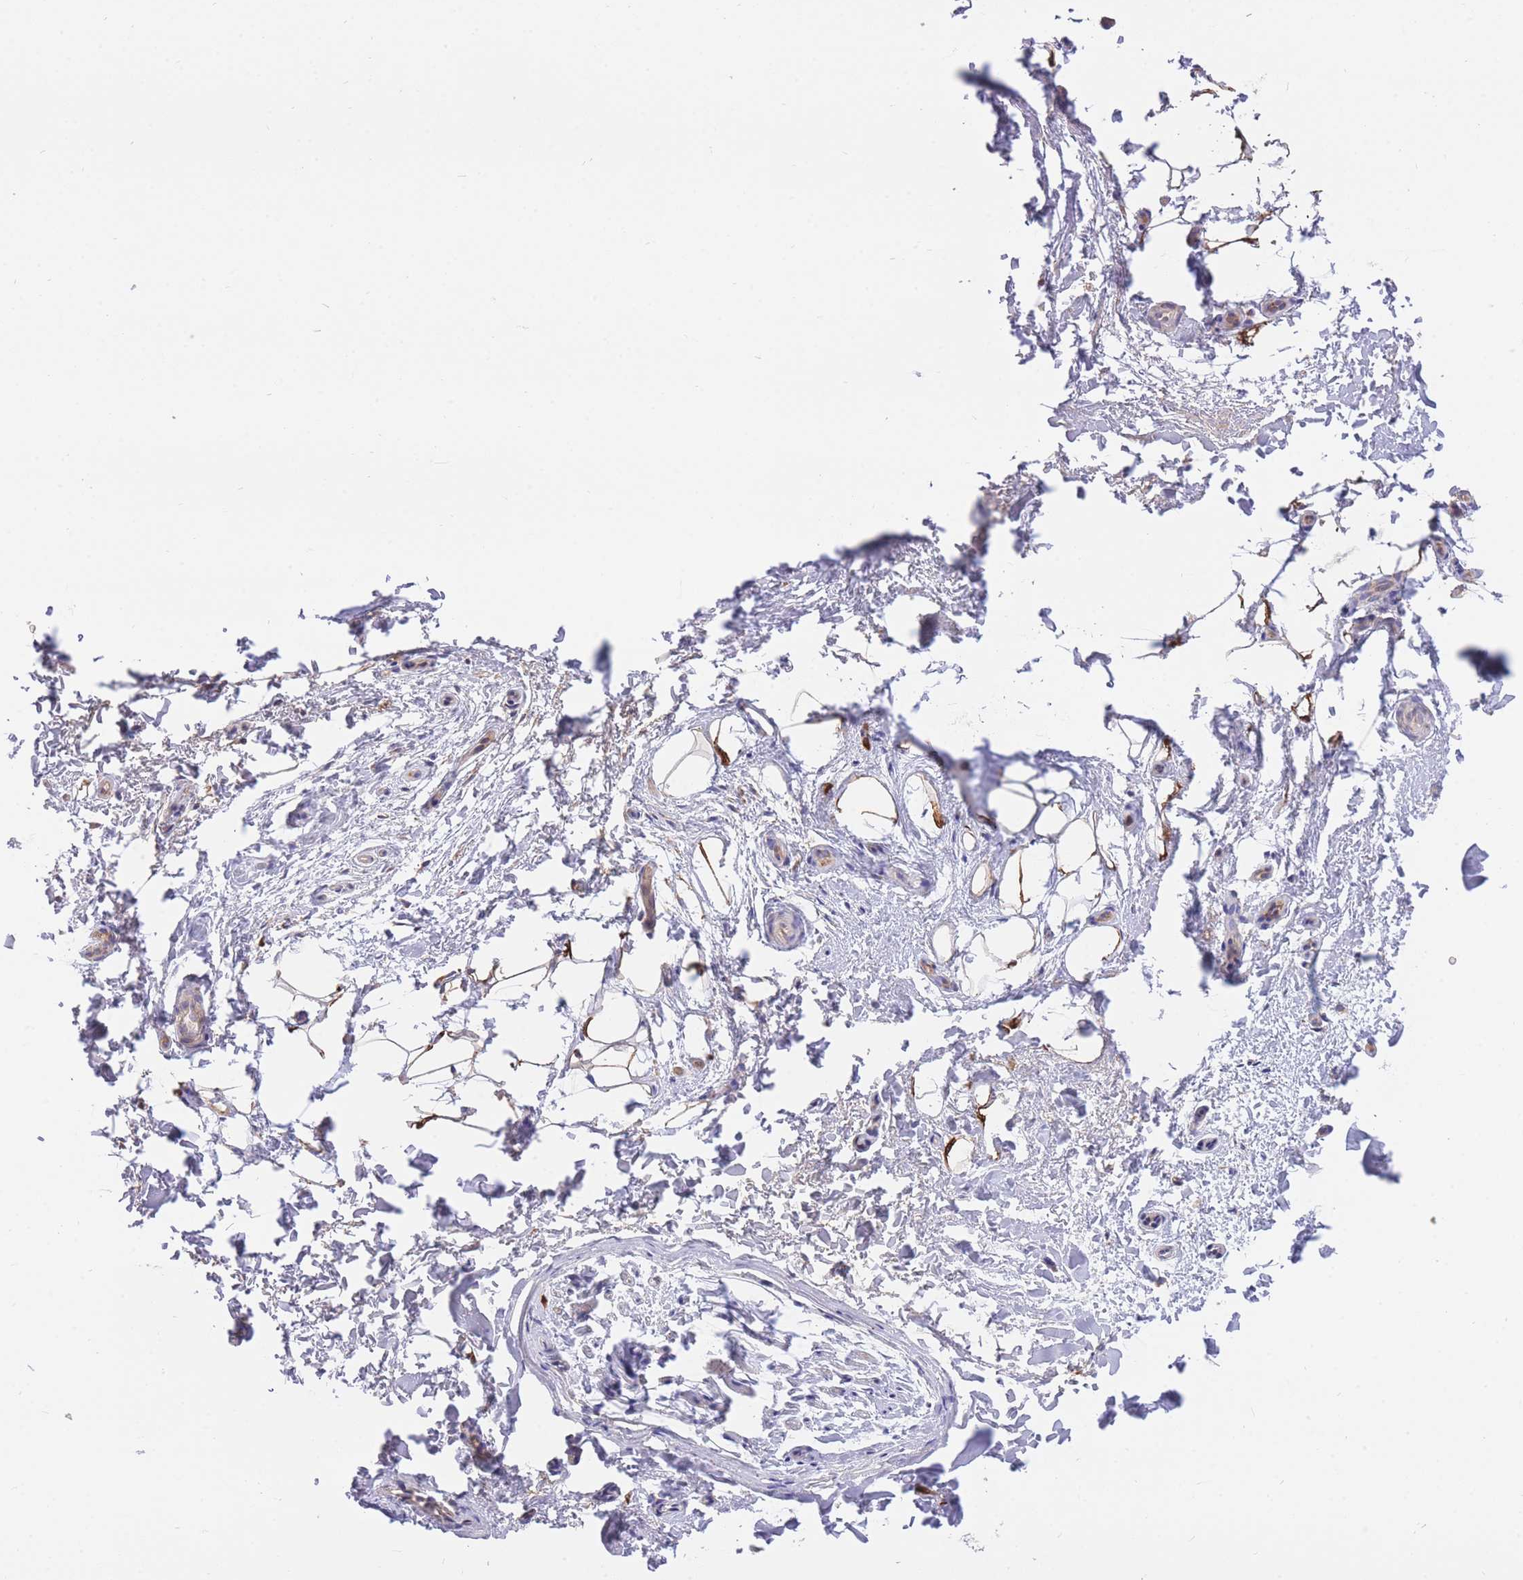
{"staining": {"intensity": "moderate", "quantity": "<25%", "location": "cytoplasmic/membranous"}, "tissue": "adipose tissue", "cell_type": "Adipocytes", "image_type": "normal", "snomed": [{"axis": "morphology", "description": "Normal tissue, NOS"}, {"axis": "topography", "description": "Peripheral nerve tissue"}], "caption": "Protein positivity by immunohistochemistry (IHC) displays moderate cytoplasmic/membranous staining in approximately <25% of adipocytes in benign adipose tissue.", "gene": "PREP", "patient": {"sex": "female", "age": 61}}